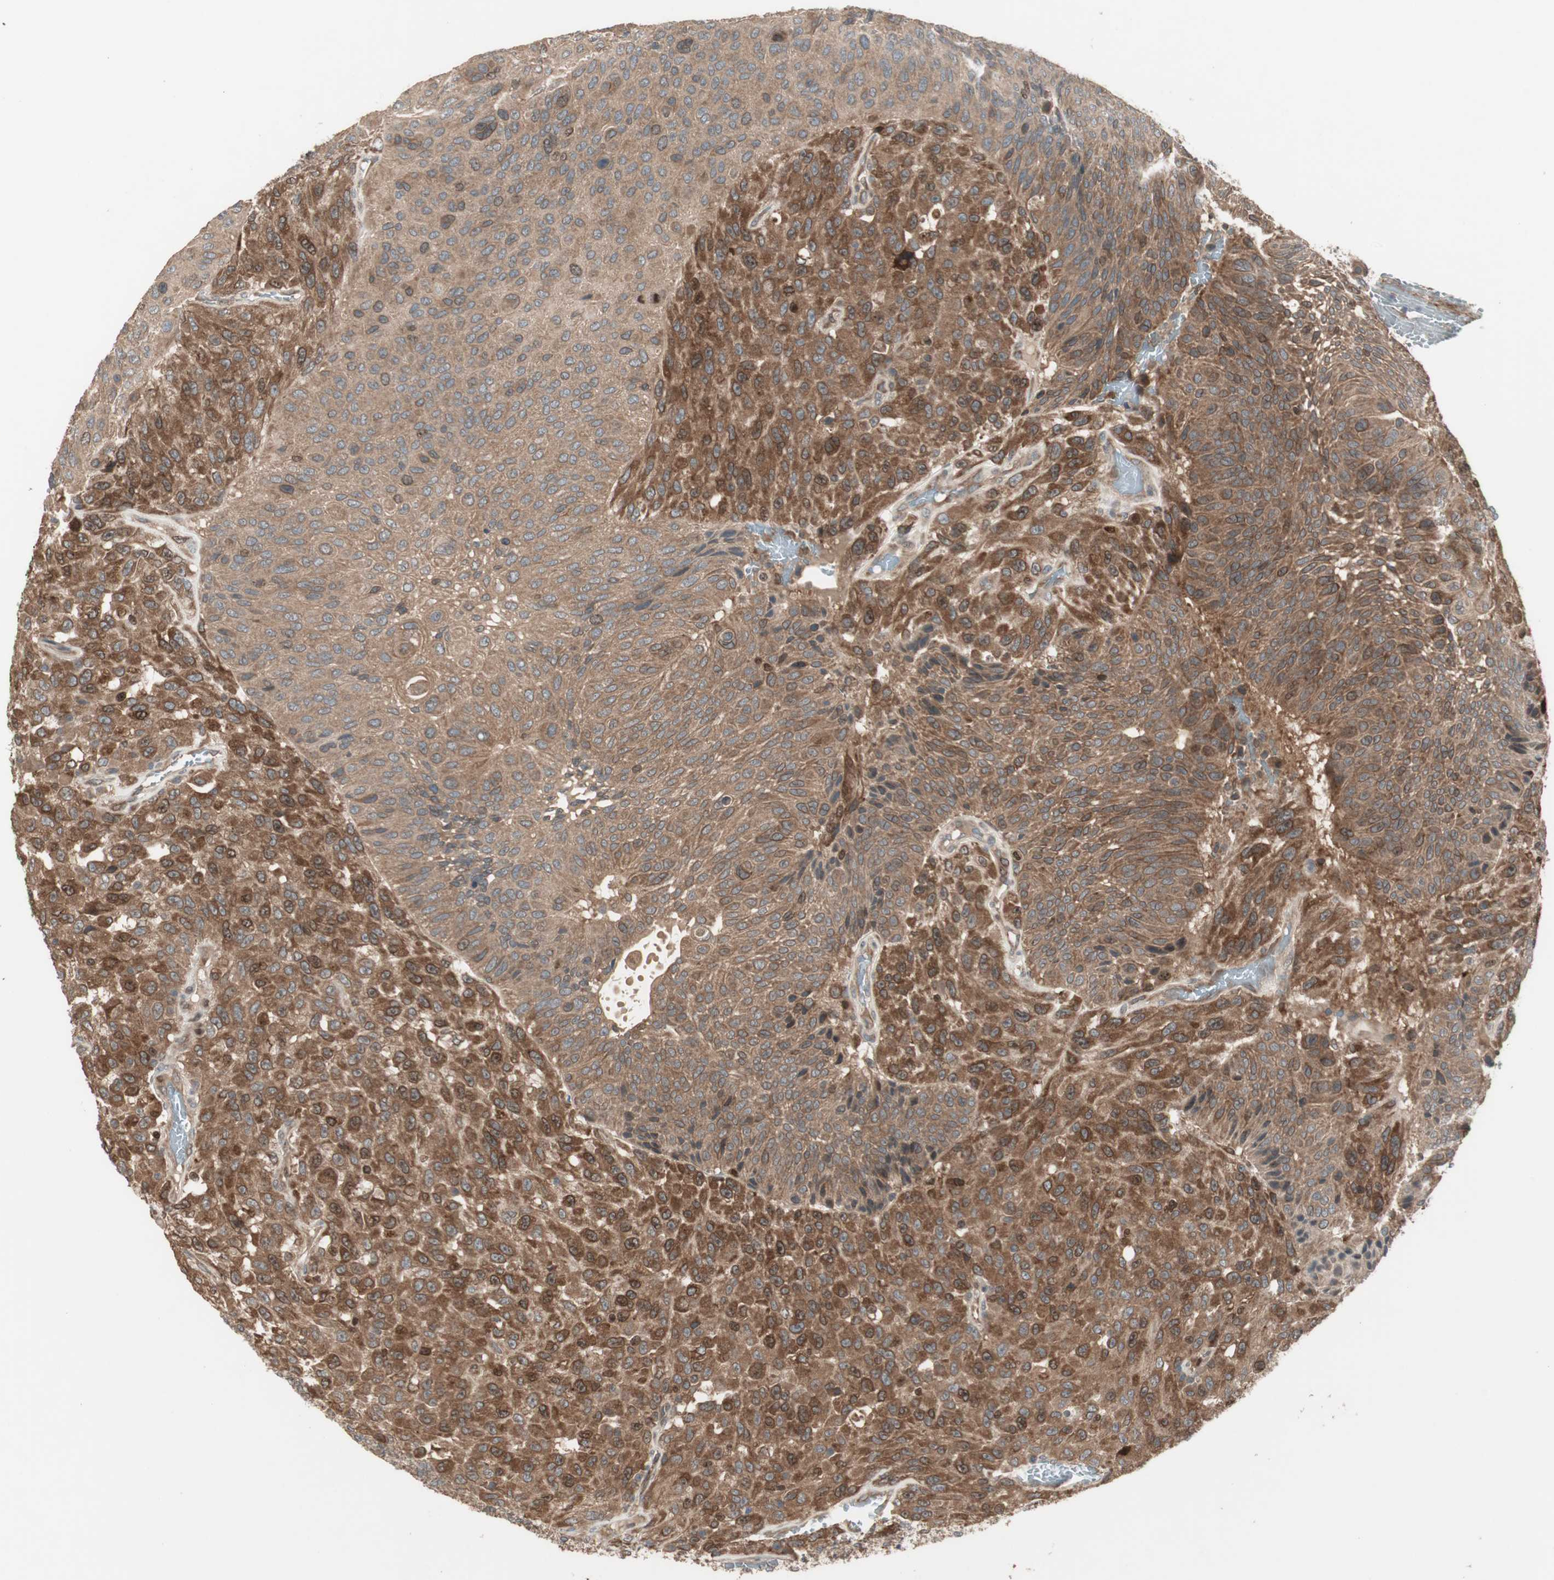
{"staining": {"intensity": "moderate", "quantity": ">75%", "location": "cytoplasmic/membranous"}, "tissue": "urothelial cancer", "cell_type": "Tumor cells", "image_type": "cancer", "snomed": [{"axis": "morphology", "description": "Urothelial carcinoma, High grade"}, {"axis": "topography", "description": "Urinary bladder"}], "caption": "Protein analysis of urothelial carcinoma (high-grade) tissue shows moderate cytoplasmic/membranous staining in approximately >75% of tumor cells.", "gene": "ATP6AP2", "patient": {"sex": "male", "age": 66}}